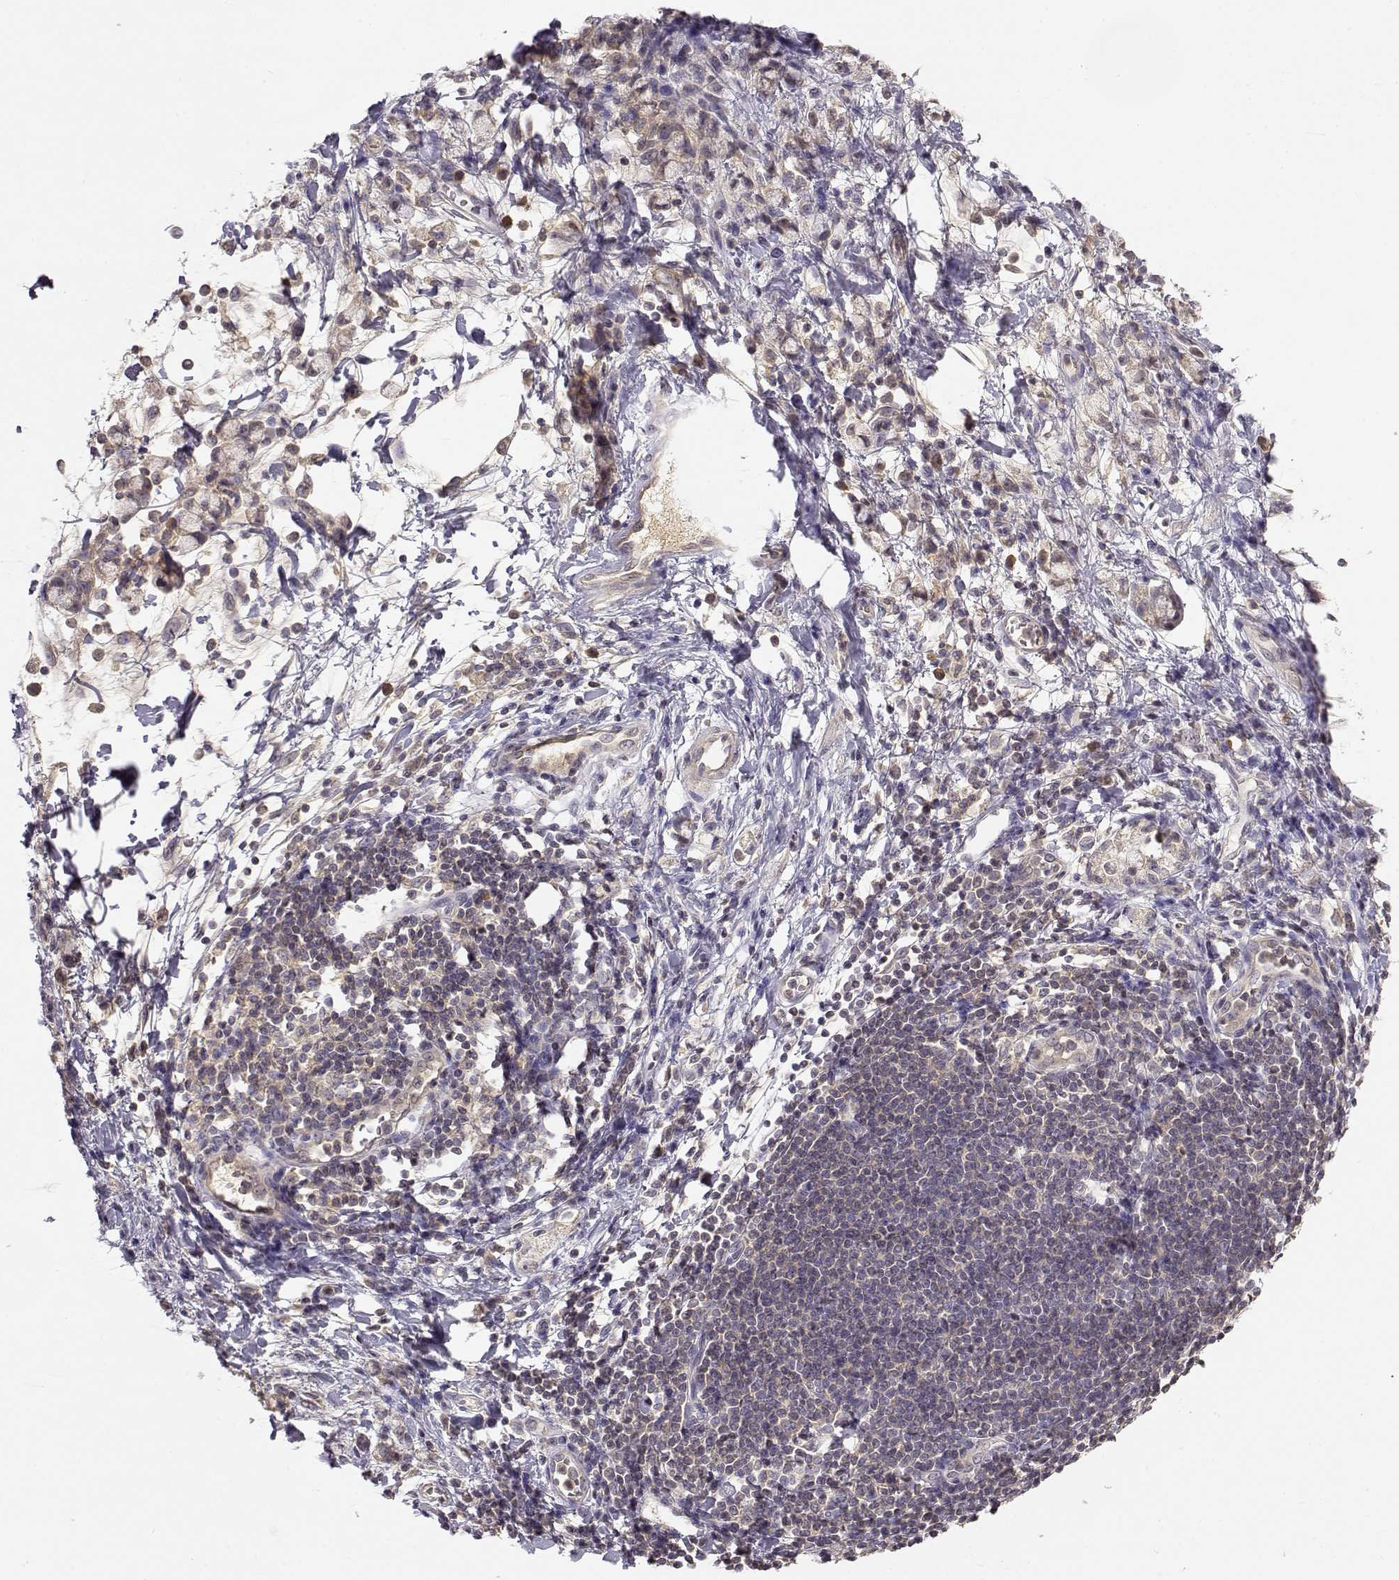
{"staining": {"intensity": "weak", "quantity": "<25%", "location": "cytoplasmic/membranous"}, "tissue": "stomach cancer", "cell_type": "Tumor cells", "image_type": "cancer", "snomed": [{"axis": "morphology", "description": "Adenocarcinoma, NOS"}, {"axis": "topography", "description": "Stomach"}], "caption": "Human stomach cancer stained for a protein using immunohistochemistry reveals no expression in tumor cells.", "gene": "TACR1", "patient": {"sex": "male", "age": 58}}